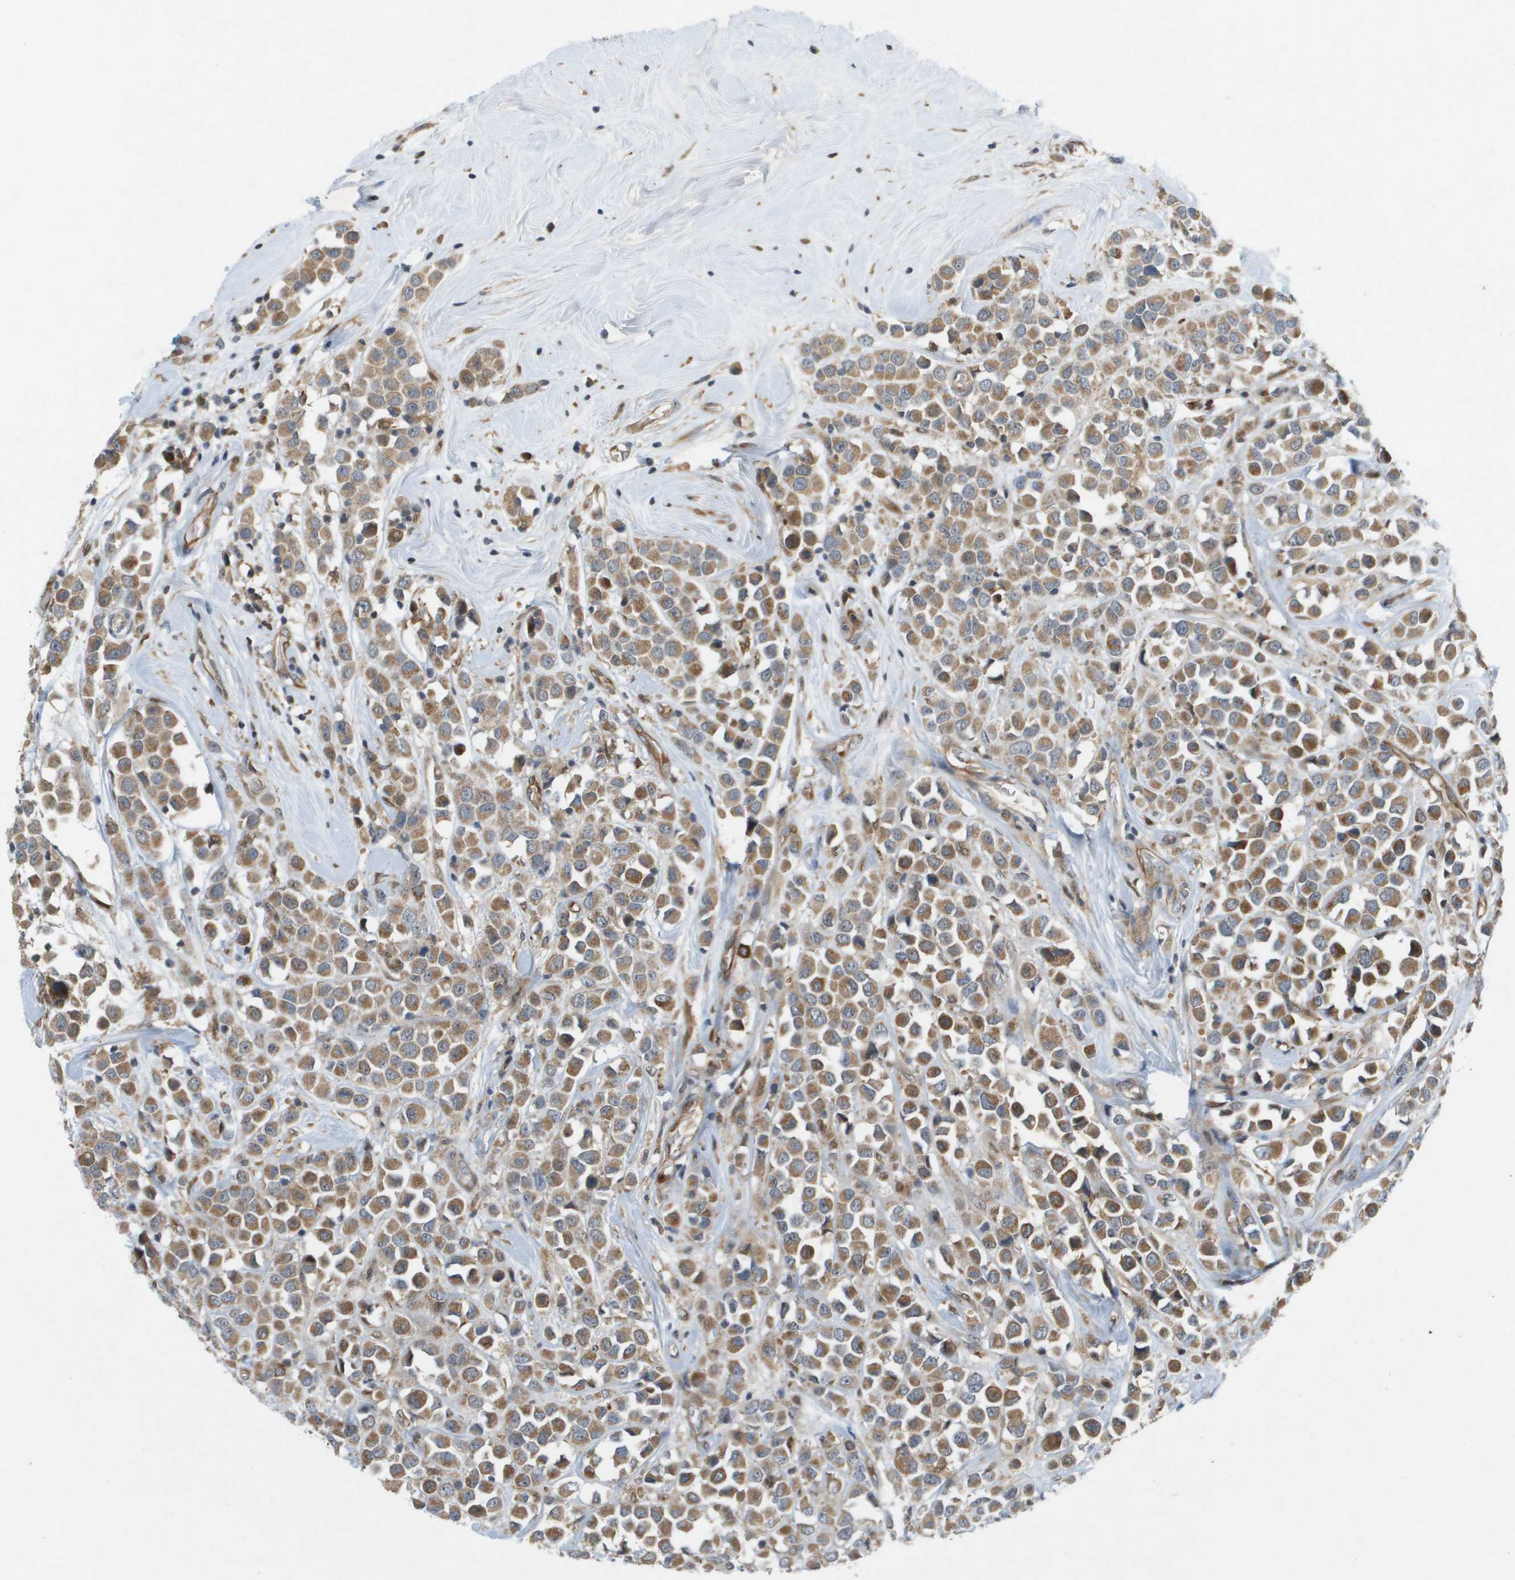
{"staining": {"intensity": "moderate", "quantity": ">75%", "location": "cytoplasmic/membranous"}, "tissue": "breast cancer", "cell_type": "Tumor cells", "image_type": "cancer", "snomed": [{"axis": "morphology", "description": "Duct carcinoma"}, {"axis": "topography", "description": "Breast"}], "caption": "Protein expression analysis of breast cancer (intraductal carcinoma) demonstrates moderate cytoplasmic/membranous expression in about >75% of tumor cells.", "gene": "PALD1", "patient": {"sex": "female", "age": 61}}